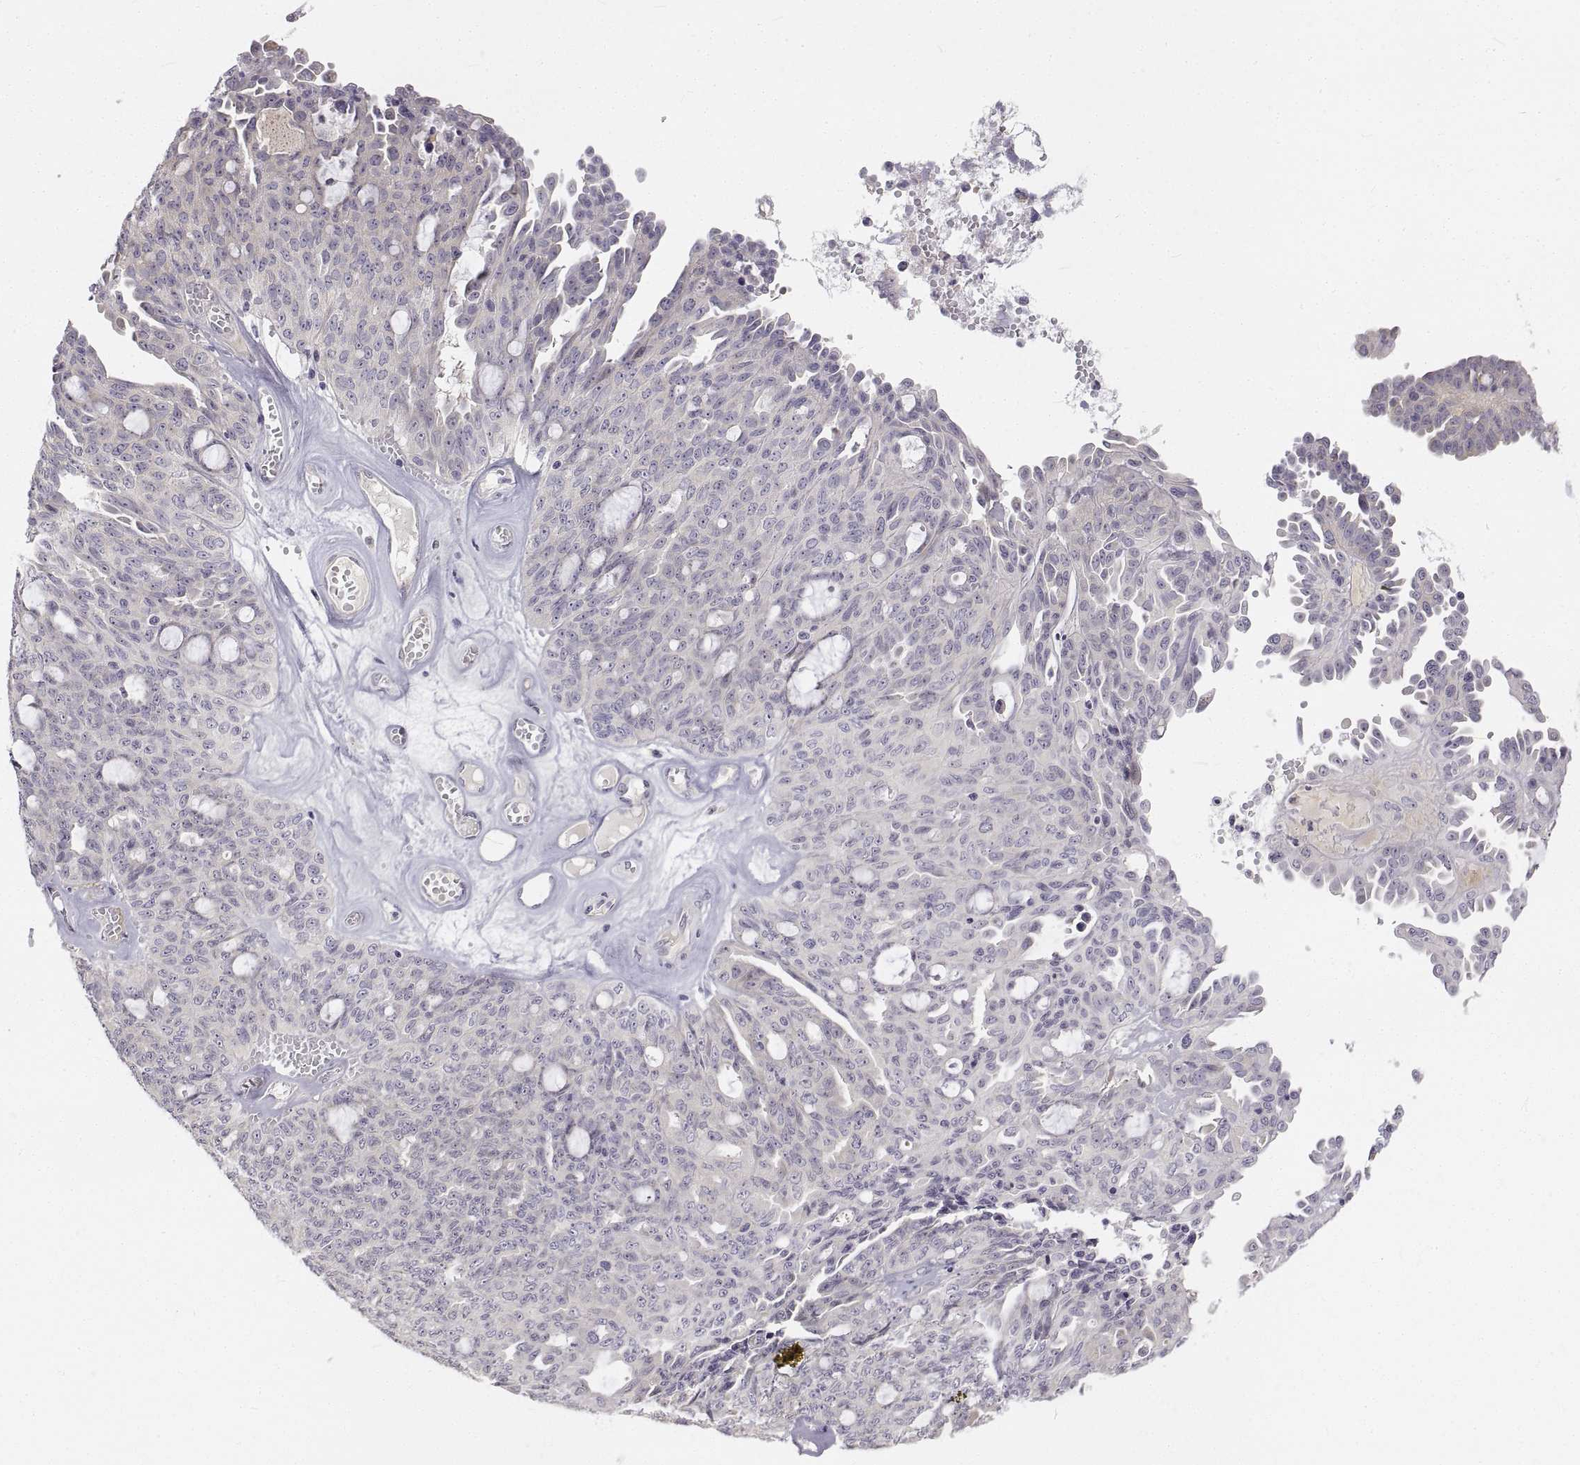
{"staining": {"intensity": "negative", "quantity": "none", "location": "none"}, "tissue": "ovarian cancer", "cell_type": "Tumor cells", "image_type": "cancer", "snomed": [{"axis": "morphology", "description": "Cystadenocarcinoma, serous, NOS"}, {"axis": "topography", "description": "Ovary"}], "caption": "An IHC image of serous cystadenocarcinoma (ovarian) is shown. There is no staining in tumor cells of serous cystadenocarcinoma (ovarian). Brightfield microscopy of IHC stained with DAB (brown) and hematoxylin (blue), captured at high magnification.", "gene": "ANO2", "patient": {"sex": "female", "age": 71}}